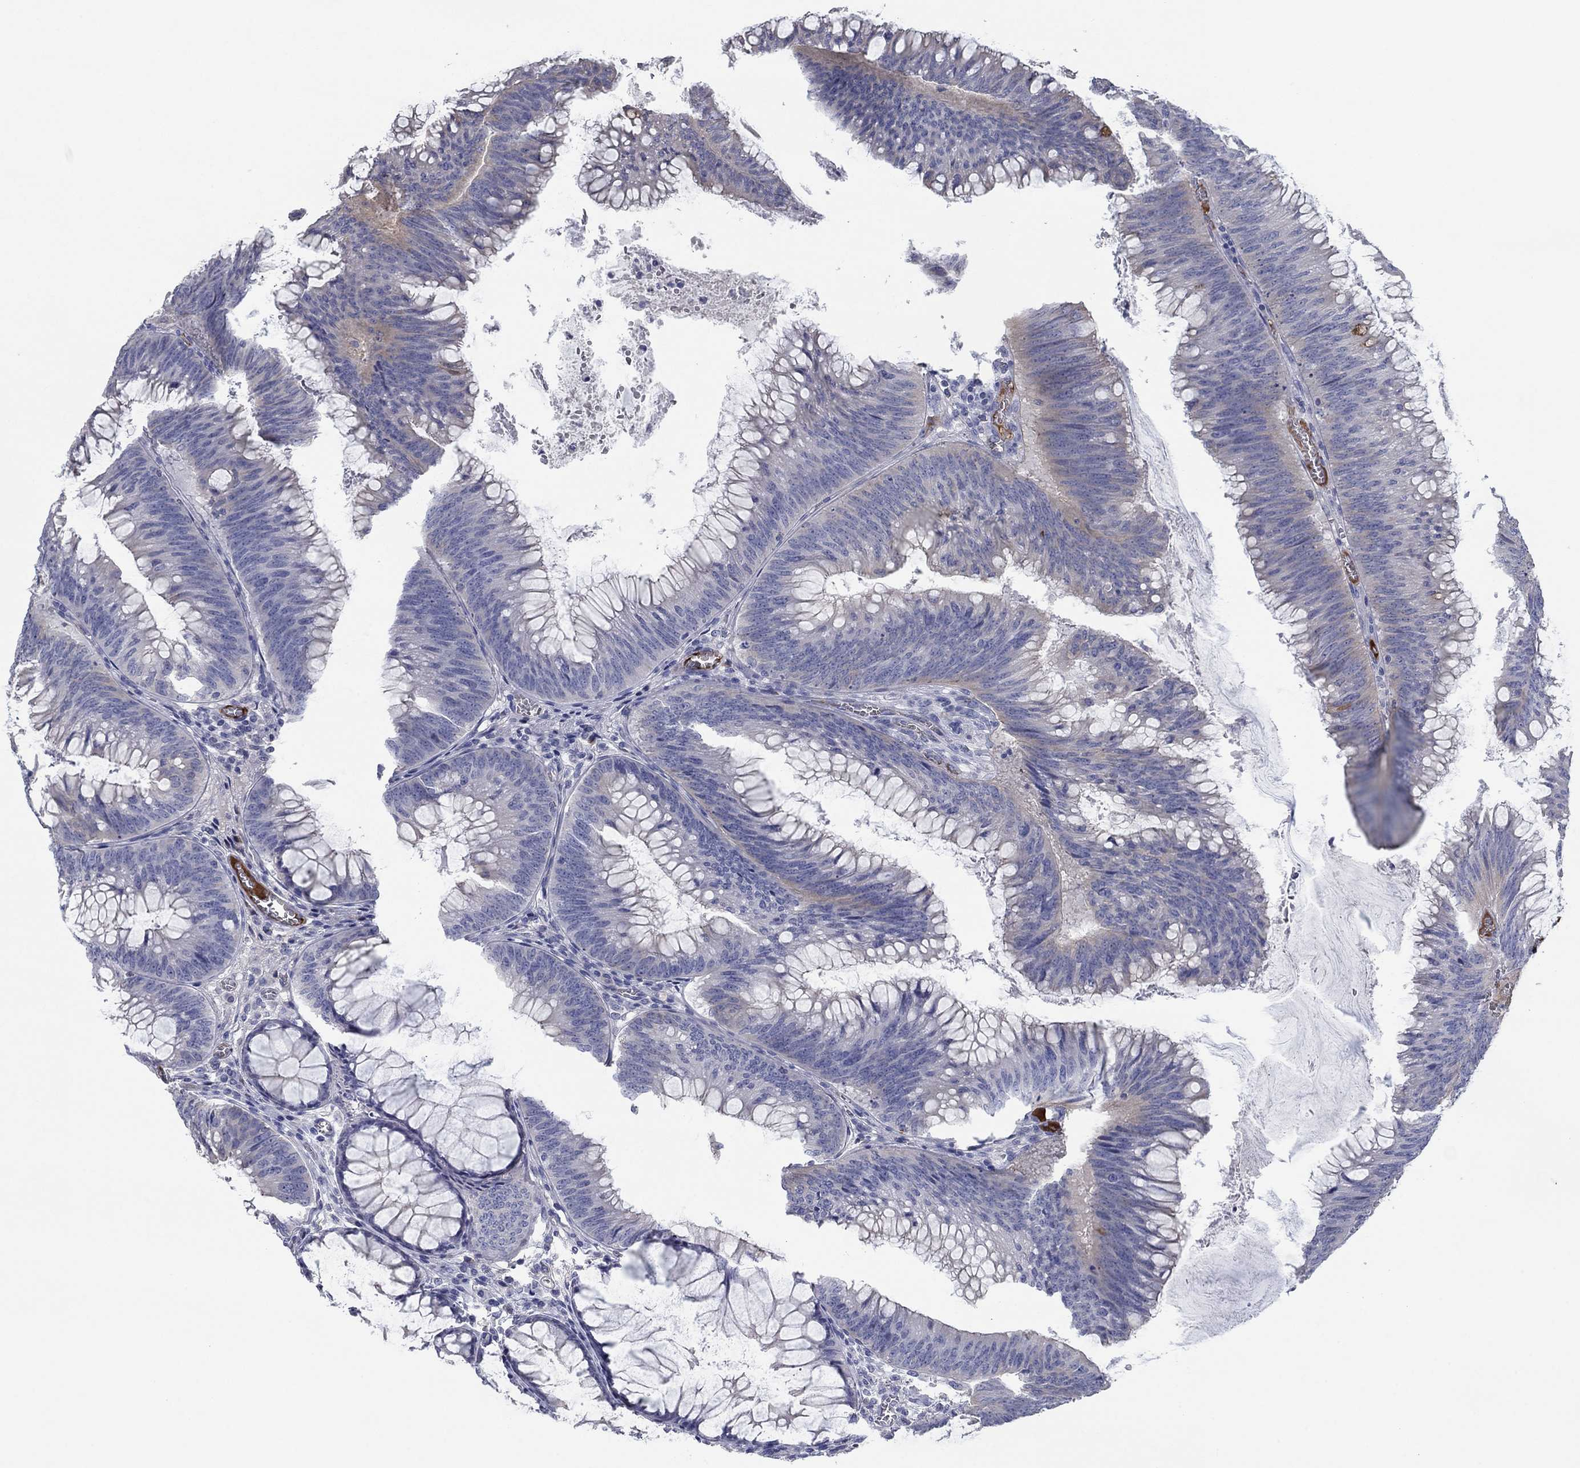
{"staining": {"intensity": "negative", "quantity": "none", "location": "none"}, "tissue": "colorectal cancer", "cell_type": "Tumor cells", "image_type": "cancer", "snomed": [{"axis": "morphology", "description": "Adenocarcinoma, NOS"}, {"axis": "topography", "description": "Rectum"}], "caption": "Tumor cells are negative for protein expression in human adenocarcinoma (colorectal). (DAB (3,3'-diaminobenzidine) immunohistochemistry (IHC) visualized using brightfield microscopy, high magnification).", "gene": "APOC3", "patient": {"sex": "female", "age": 72}}